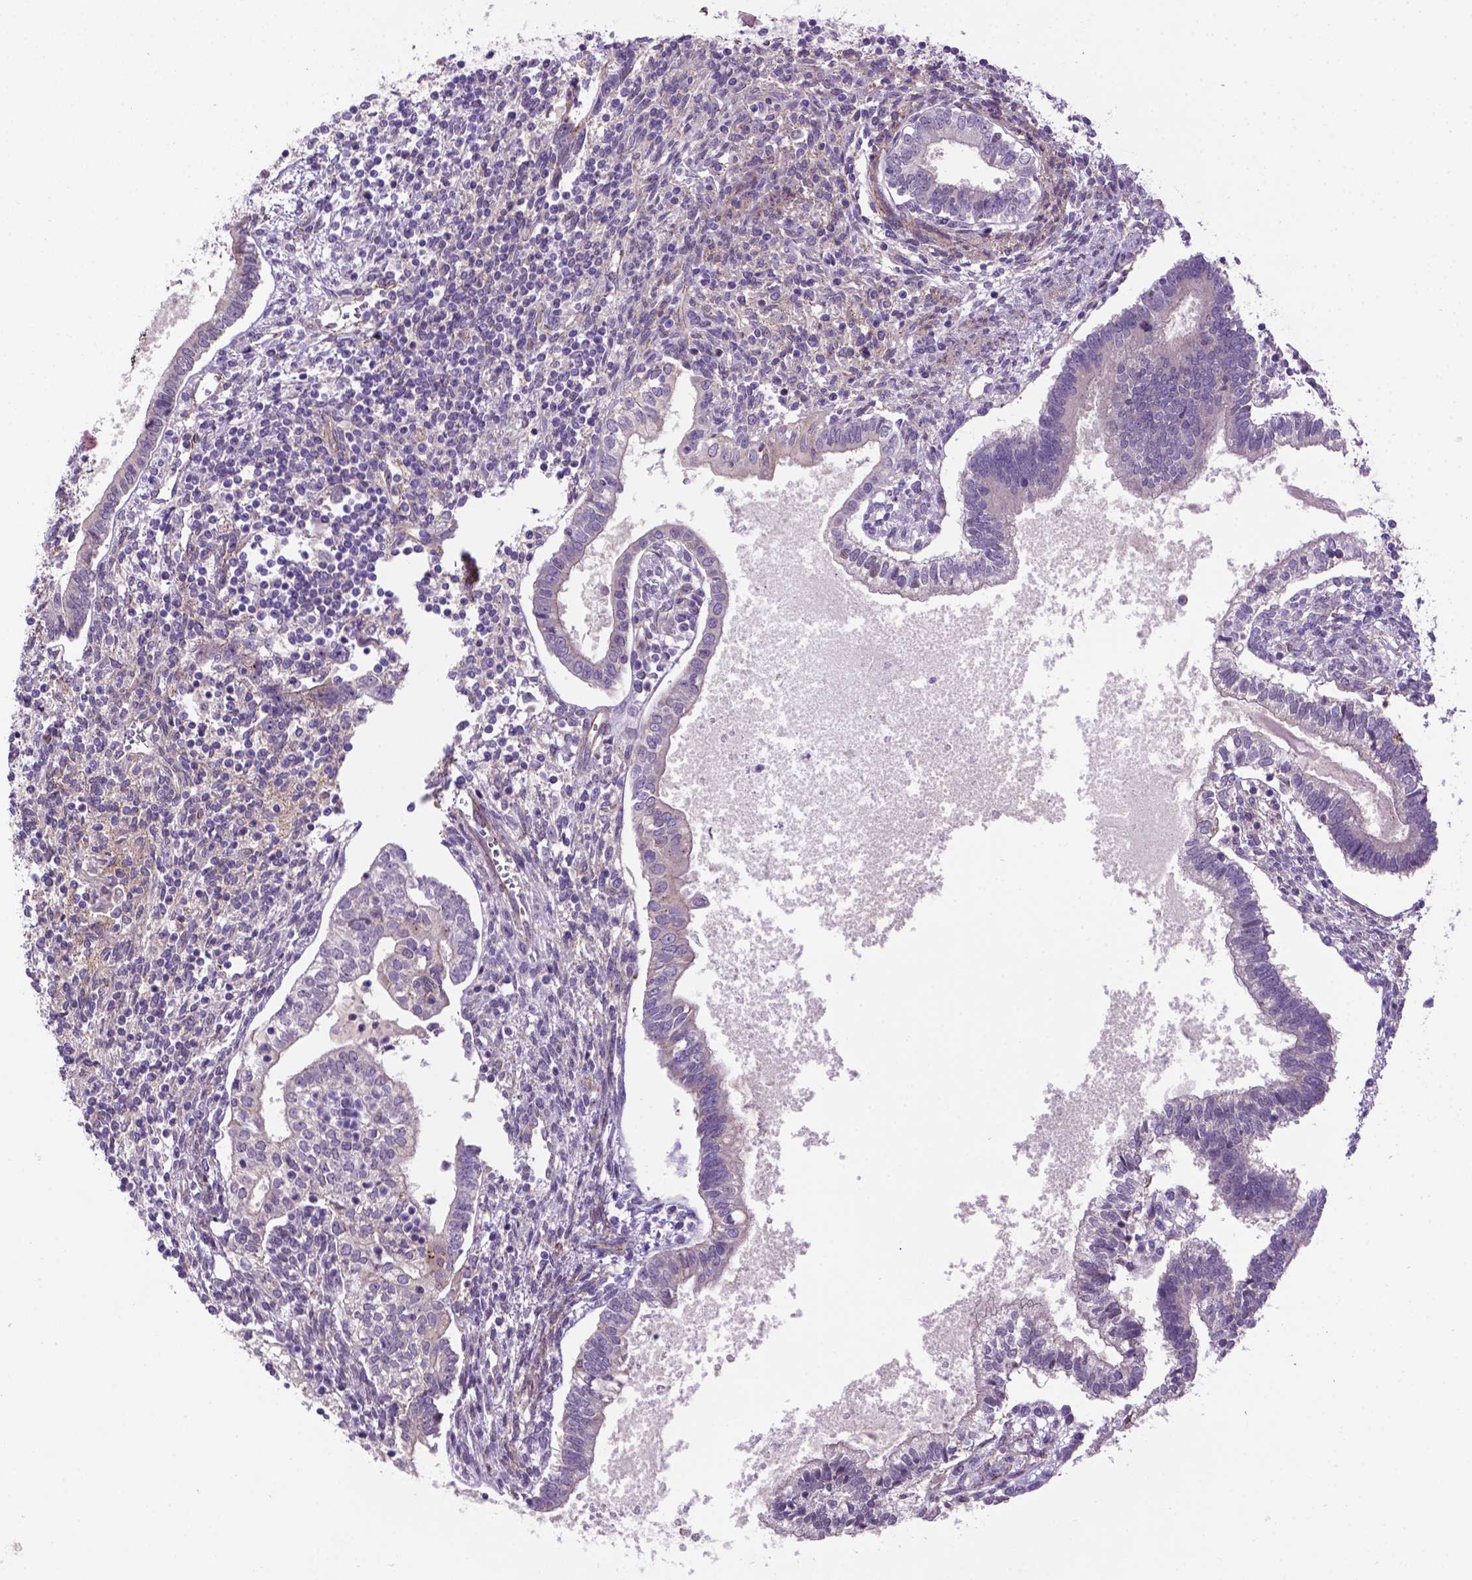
{"staining": {"intensity": "negative", "quantity": "none", "location": "none"}, "tissue": "testis cancer", "cell_type": "Tumor cells", "image_type": "cancer", "snomed": [{"axis": "morphology", "description": "Carcinoma, Embryonal, NOS"}, {"axis": "topography", "description": "Testis"}], "caption": "Immunohistochemistry (IHC) image of human testis cancer stained for a protein (brown), which shows no positivity in tumor cells. (Immunohistochemistry (IHC), brightfield microscopy, high magnification).", "gene": "CCER2", "patient": {"sex": "male", "age": 37}}